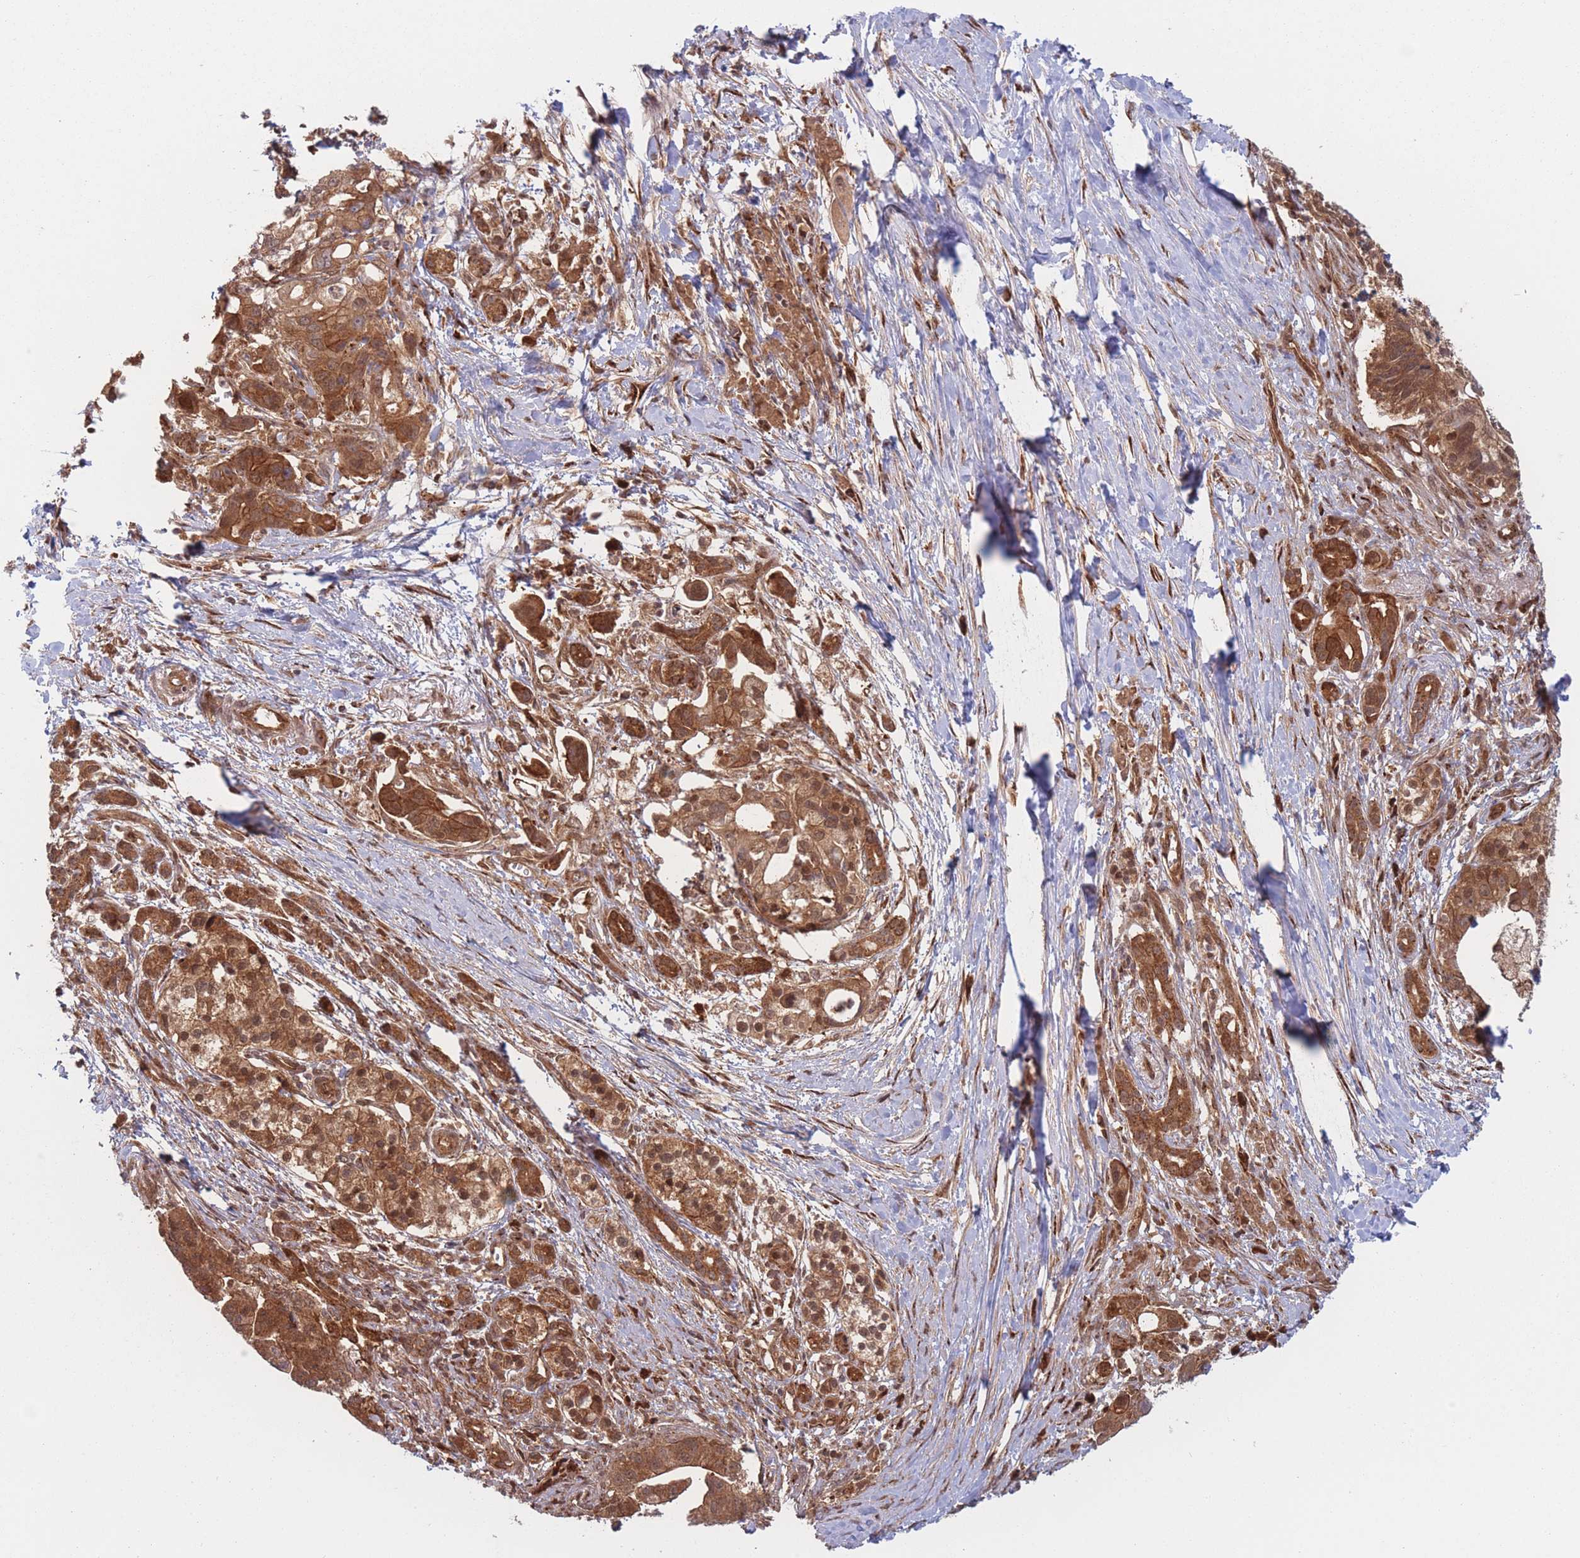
{"staining": {"intensity": "strong", "quantity": ">75%", "location": "cytoplasmic/membranous"}, "tissue": "pancreatic cancer", "cell_type": "Tumor cells", "image_type": "cancer", "snomed": [{"axis": "morphology", "description": "Adenocarcinoma, NOS"}, {"axis": "topography", "description": "Pancreas"}], "caption": "Immunohistochemistry (IHC) (DAB (3,3'-diaminobenzidine)) staining of human pancreatic cancer (adenocarcinoma) reveals strong cytoplasmic/membranous protein expression in about >75% of tumor cells.", "gene": "PODXL2", "patient": {"sex": "male", "age": 68}}